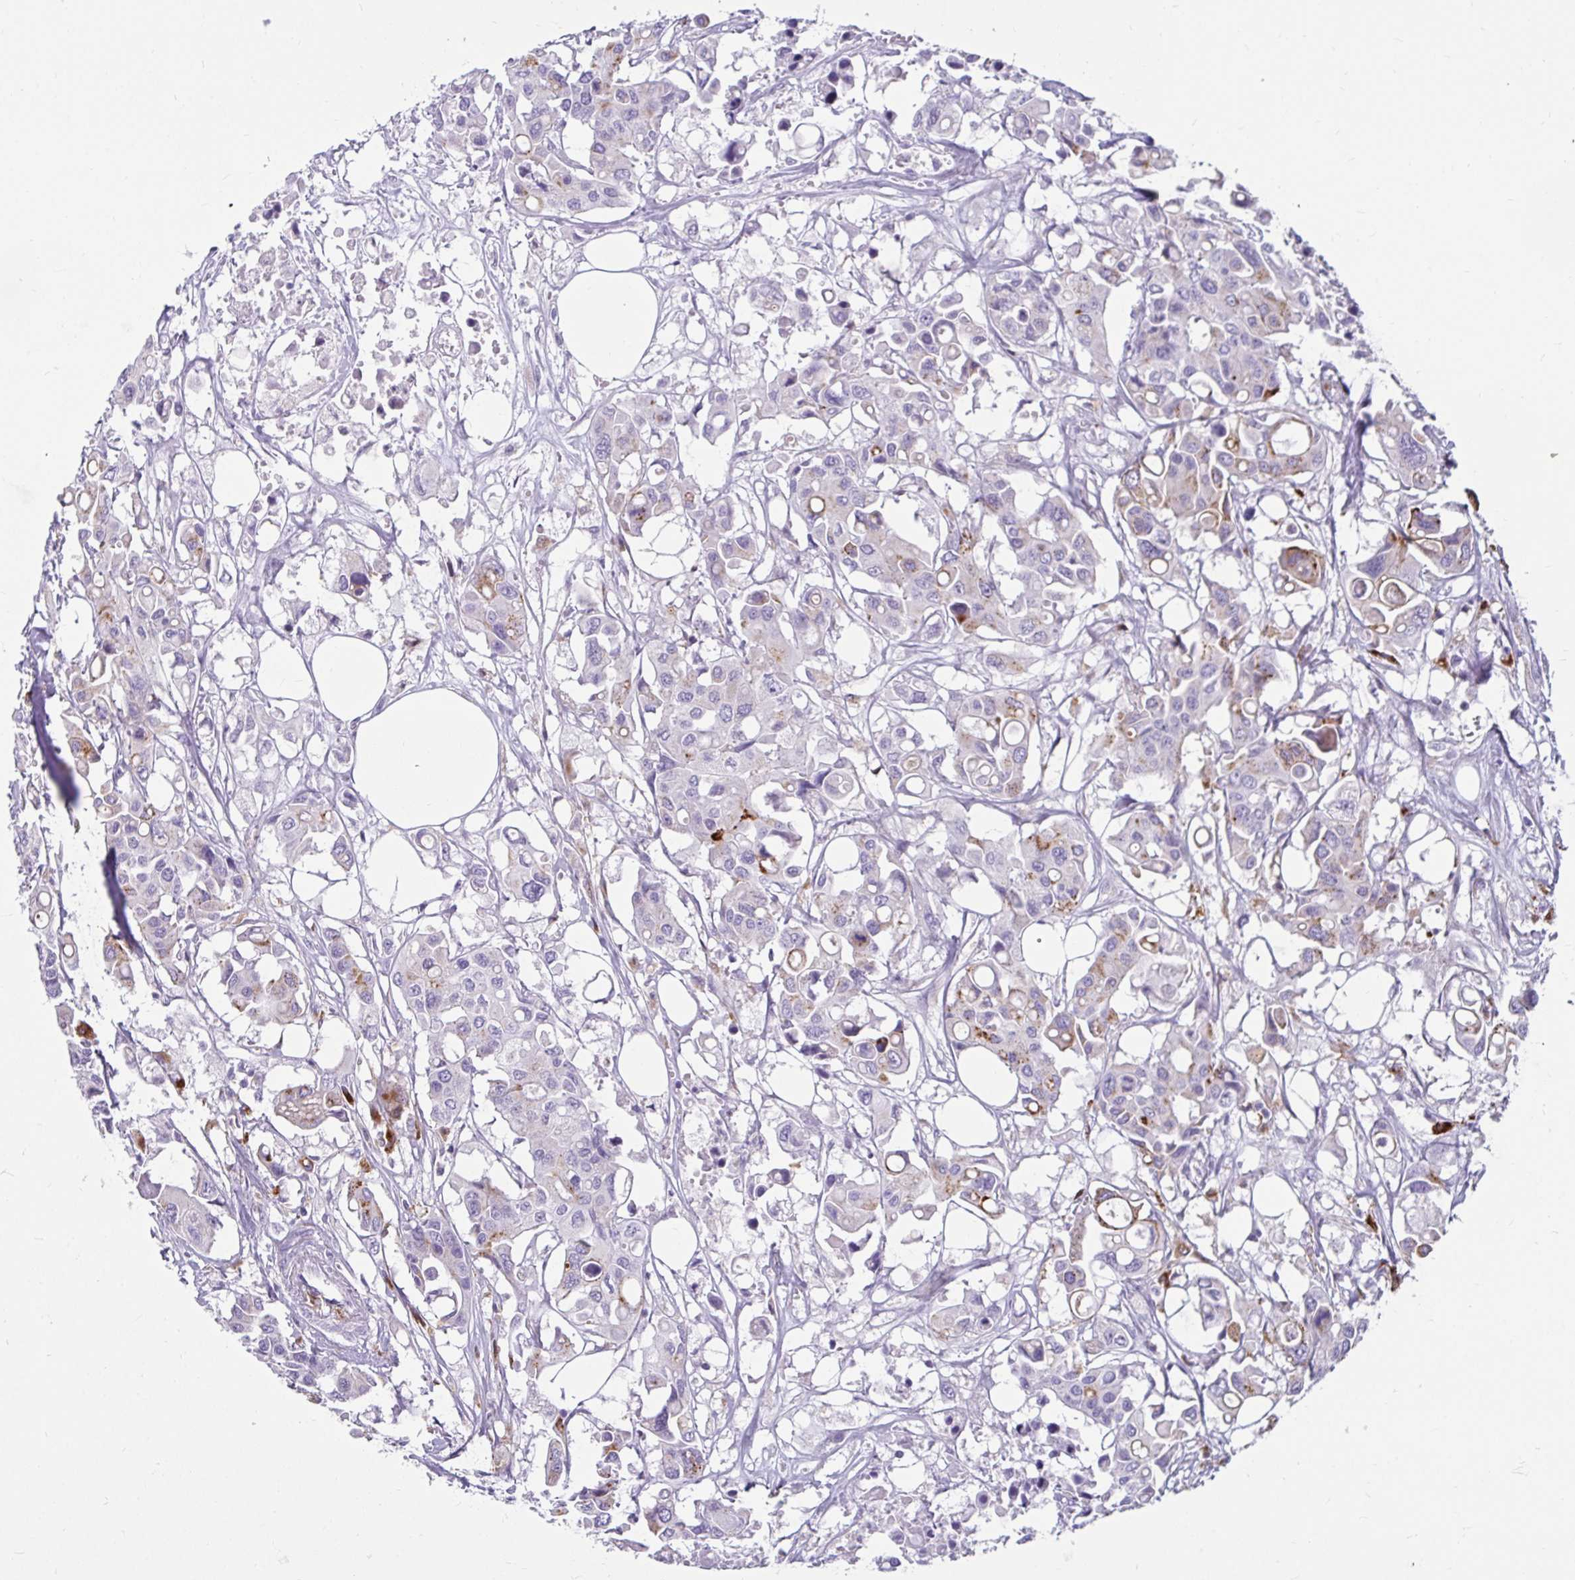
{"staining": {"intensity": "moderate", "quantity": "<25%", "location": "cytoplasmic/membranous"}, "tissue": "colorectal cancer", "cell_type": "Tumor cells", "image_type": "cancer", "snomed": [{"axis": "morphology", "description": "Adenocarcinoma, NOS"}, {"axis": "topography", "description": "Colon"}], "caption": "This is an image of immunohistochemistry (IHC) staining of adenocarcinoma (colorectal), which shows moderate expression in the cytoplasmic/membranous of tumor cells.", "gene": "CTSZ", "patient": {"sex": "male", "age": 77}}